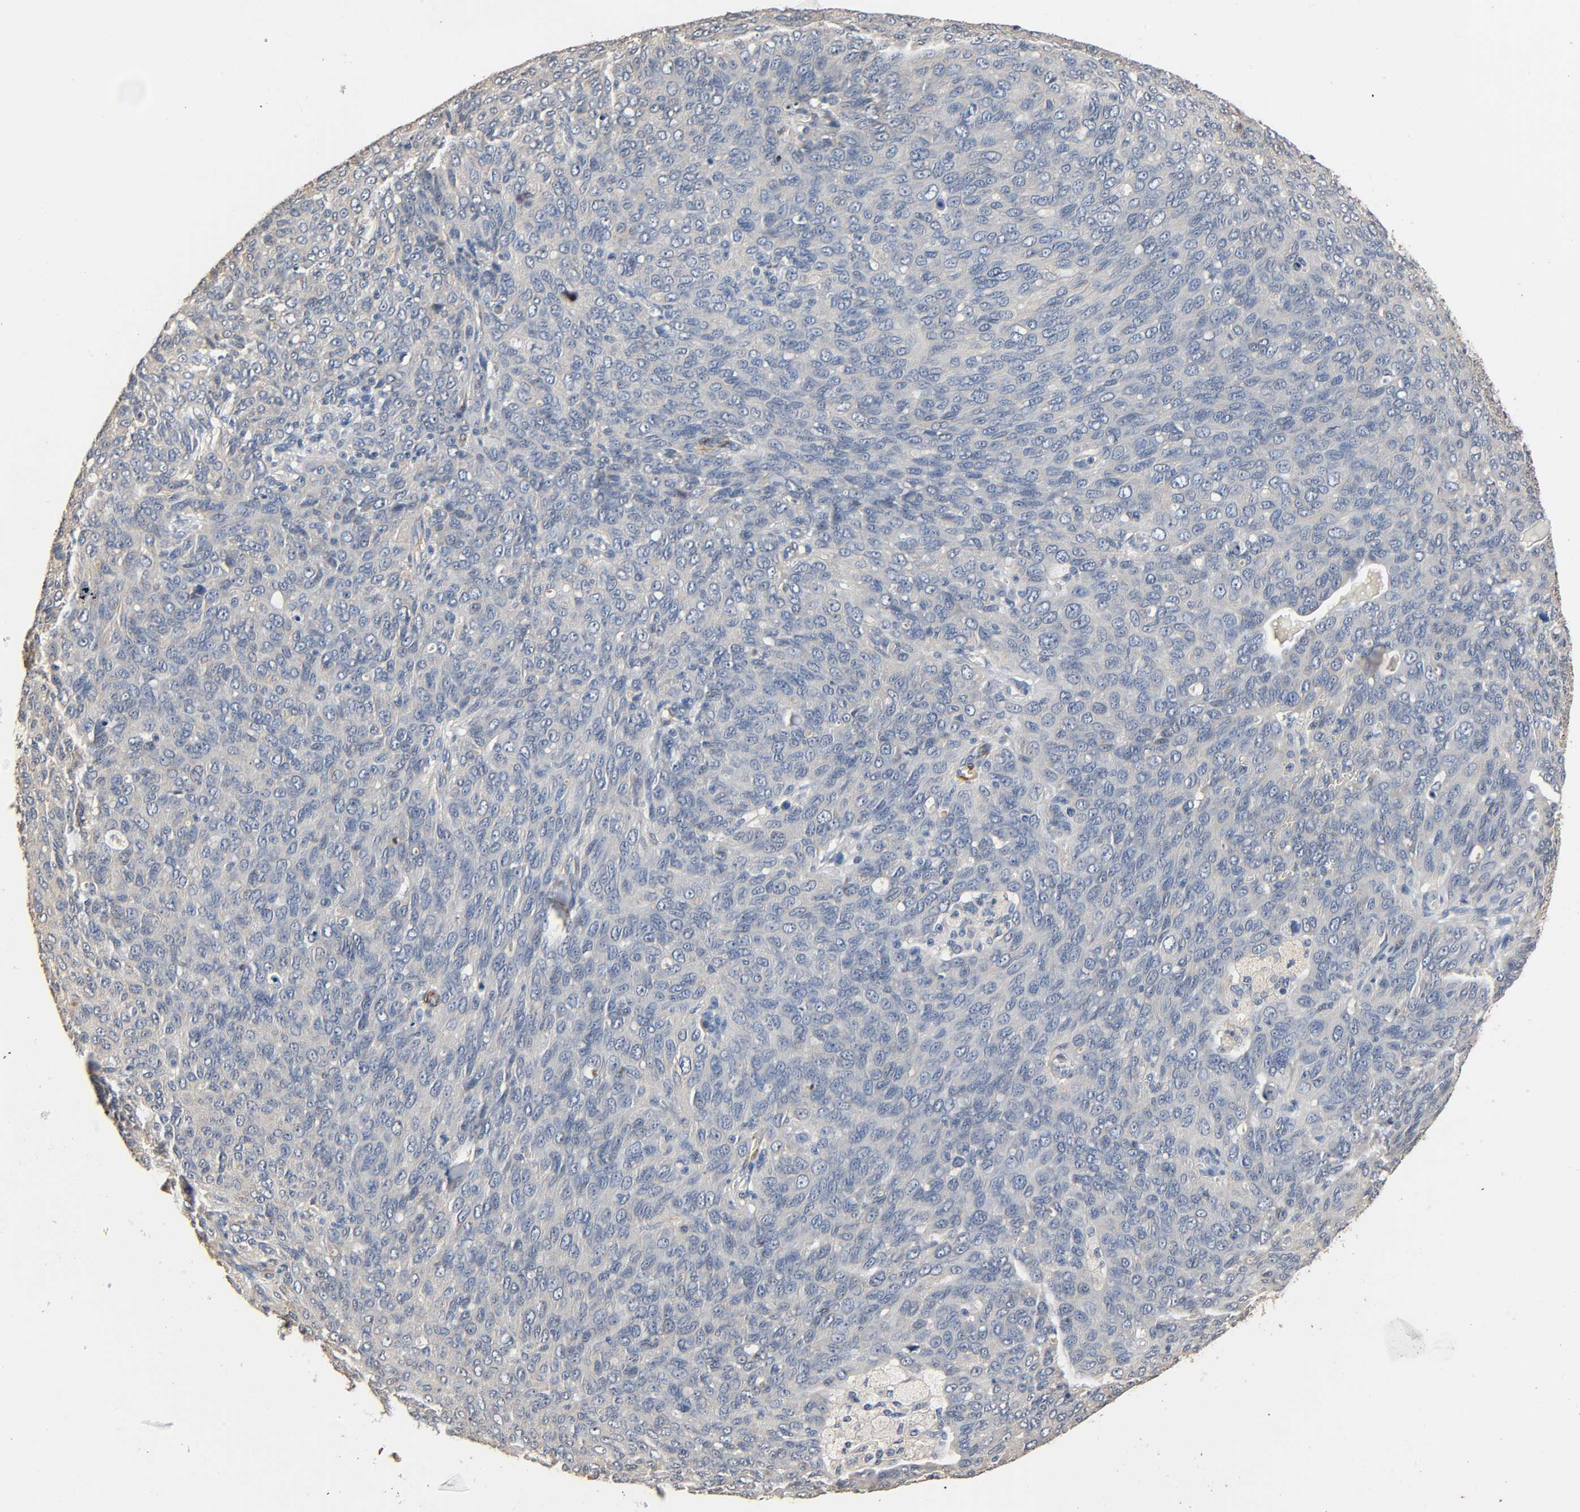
{"staining": {"intensity": "negative", "quantity": "none", "location": "none"}, "tissue": "ovarian cancer", "cell_type": "Tumor cells", "image_type": "cancer", "snomed": [{"axis": "morphology", "description": "Carcinoma, endometroid"}, {"axis": "topography", "description": "Ovary"}], "caption": "This is a histopathology image of immunohistochemistry staining of ovarian endometroid carcinoma, which shows no positivity in tumor cells.", "gene": "GSTA3", "patient": {"sex": "female", "age": 60}}